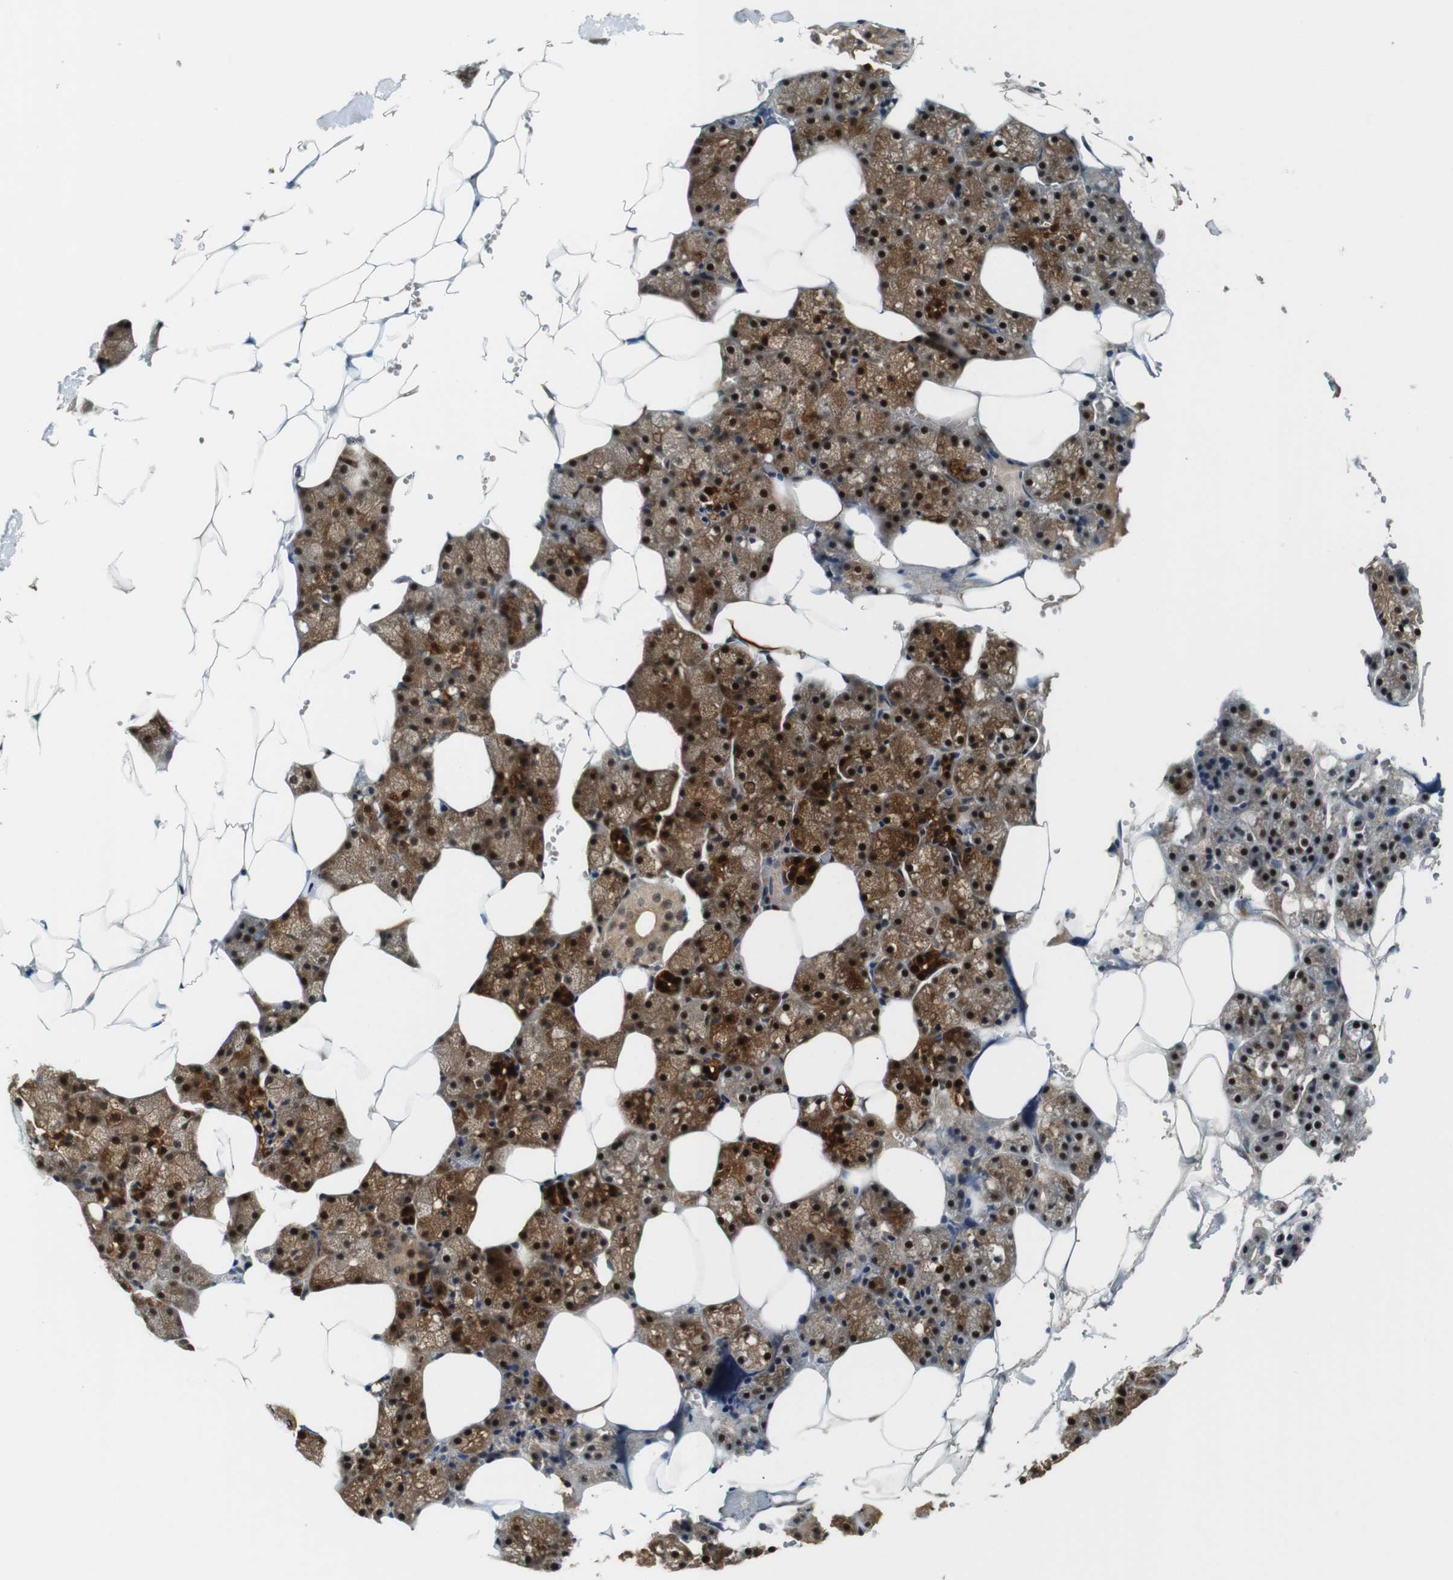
{"staining": {"intensity": "moderate", "quantity": ">75%", "location": "cytoplasmic/membranous,nuclear"}, "tissue": "salivary gland", "cell_type": "Glandular cells", "image_type": "normal", "snomed": [{"axis": "morphology", "description": "Normal tissue, NOS"}, {"axis": "topography", "description": "Salivary gland"}], "caption": "Immunohistochemistry micrograph of unremarkable salivary gland: salivary gland stained using immunohistochemistry demonstrates medium levels of moderate protein expression localized specifically in the cytoplasmic/membranous,nuclear of glandular cells, appearing as a cytoplasmic/membranous,nuclear brown color.", "gene": "LXN", "patient": {"sex": "male", "age": 62}}